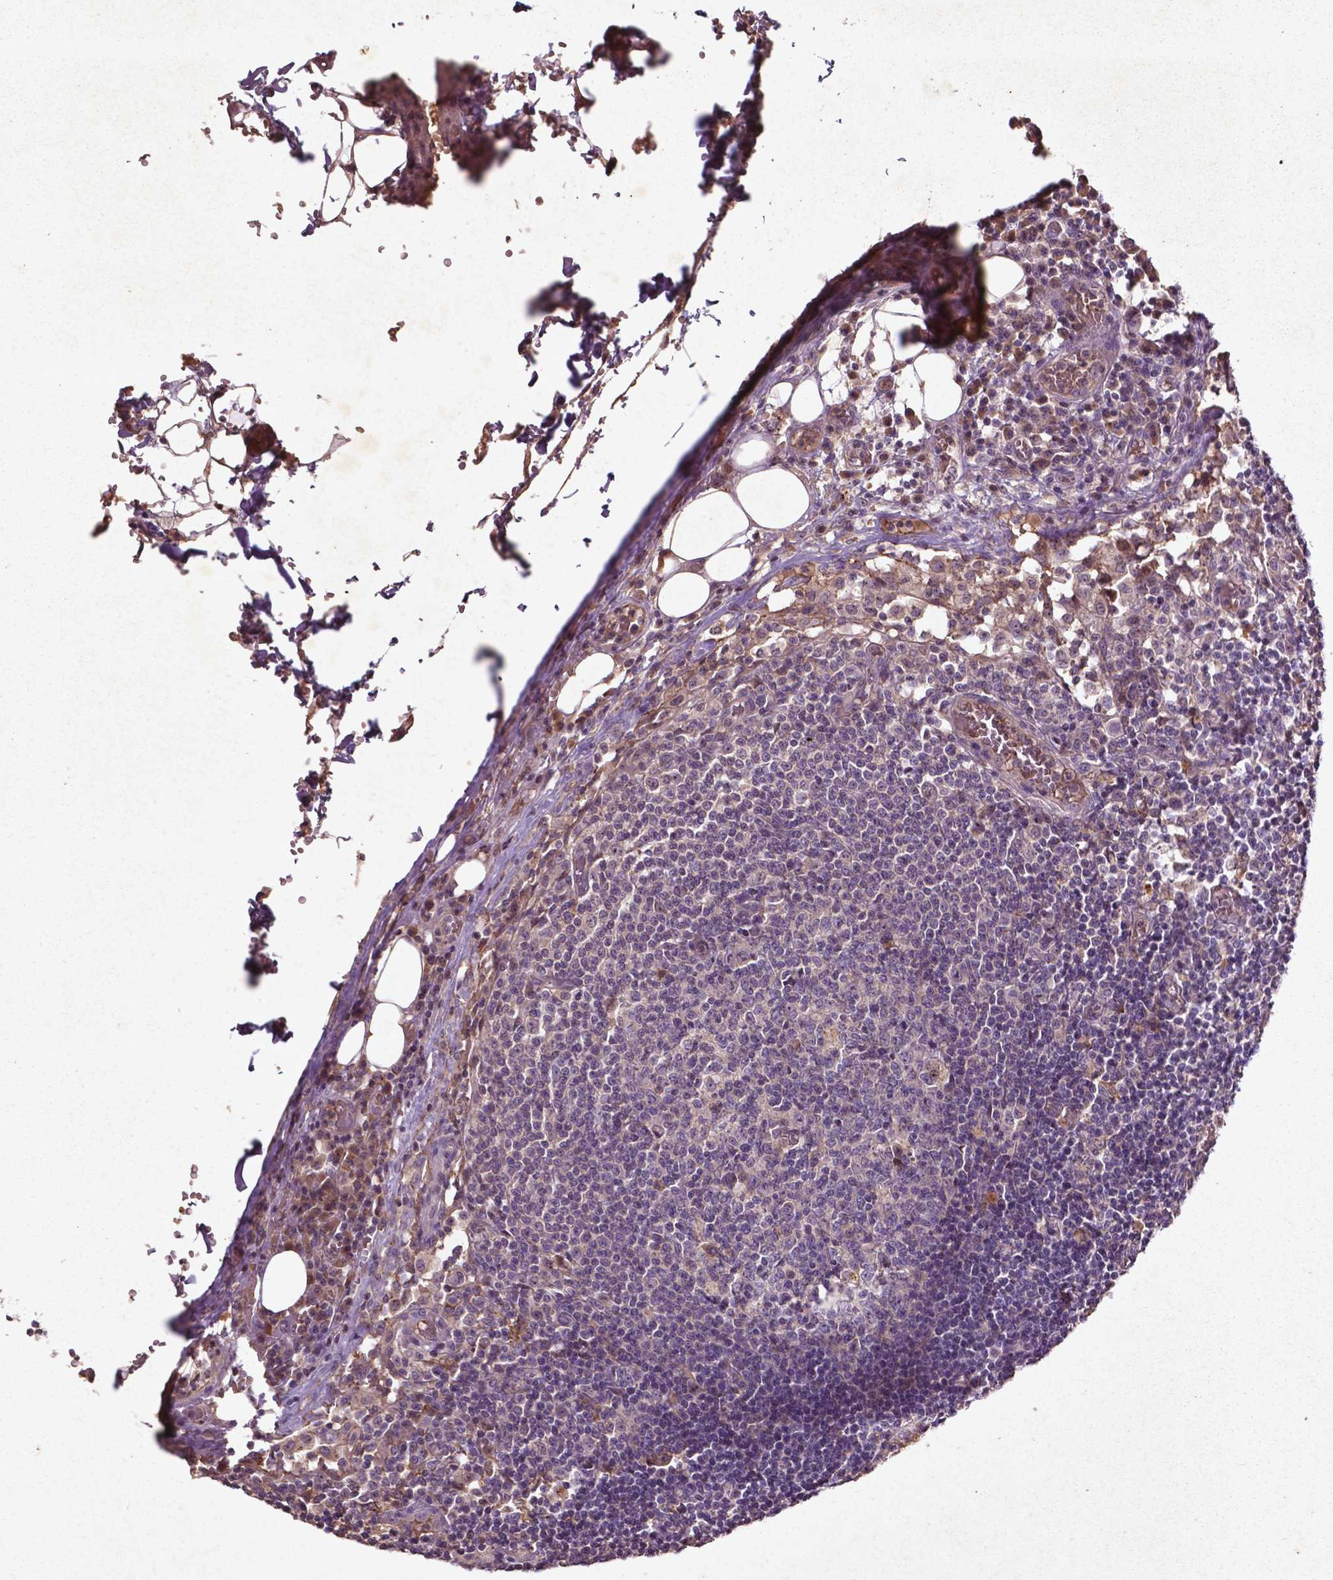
{"staining": {"intensity": "negative", "quantity": "none", "location": "none"}, "tissue": "lymph node", "cell_type": "Germinal center cells", "image_type": "normal", "snomed": [{"axis": "morphology", "description": "Normal tissue, NOS"}, {"axis": "topography", "description": "Lymph node"}], "caption": "Micrograph shows no protein expression in germinal center cells of benign lymph node.", "gene": "COQ2", "patient": {"sex": "male", "age": 62}}